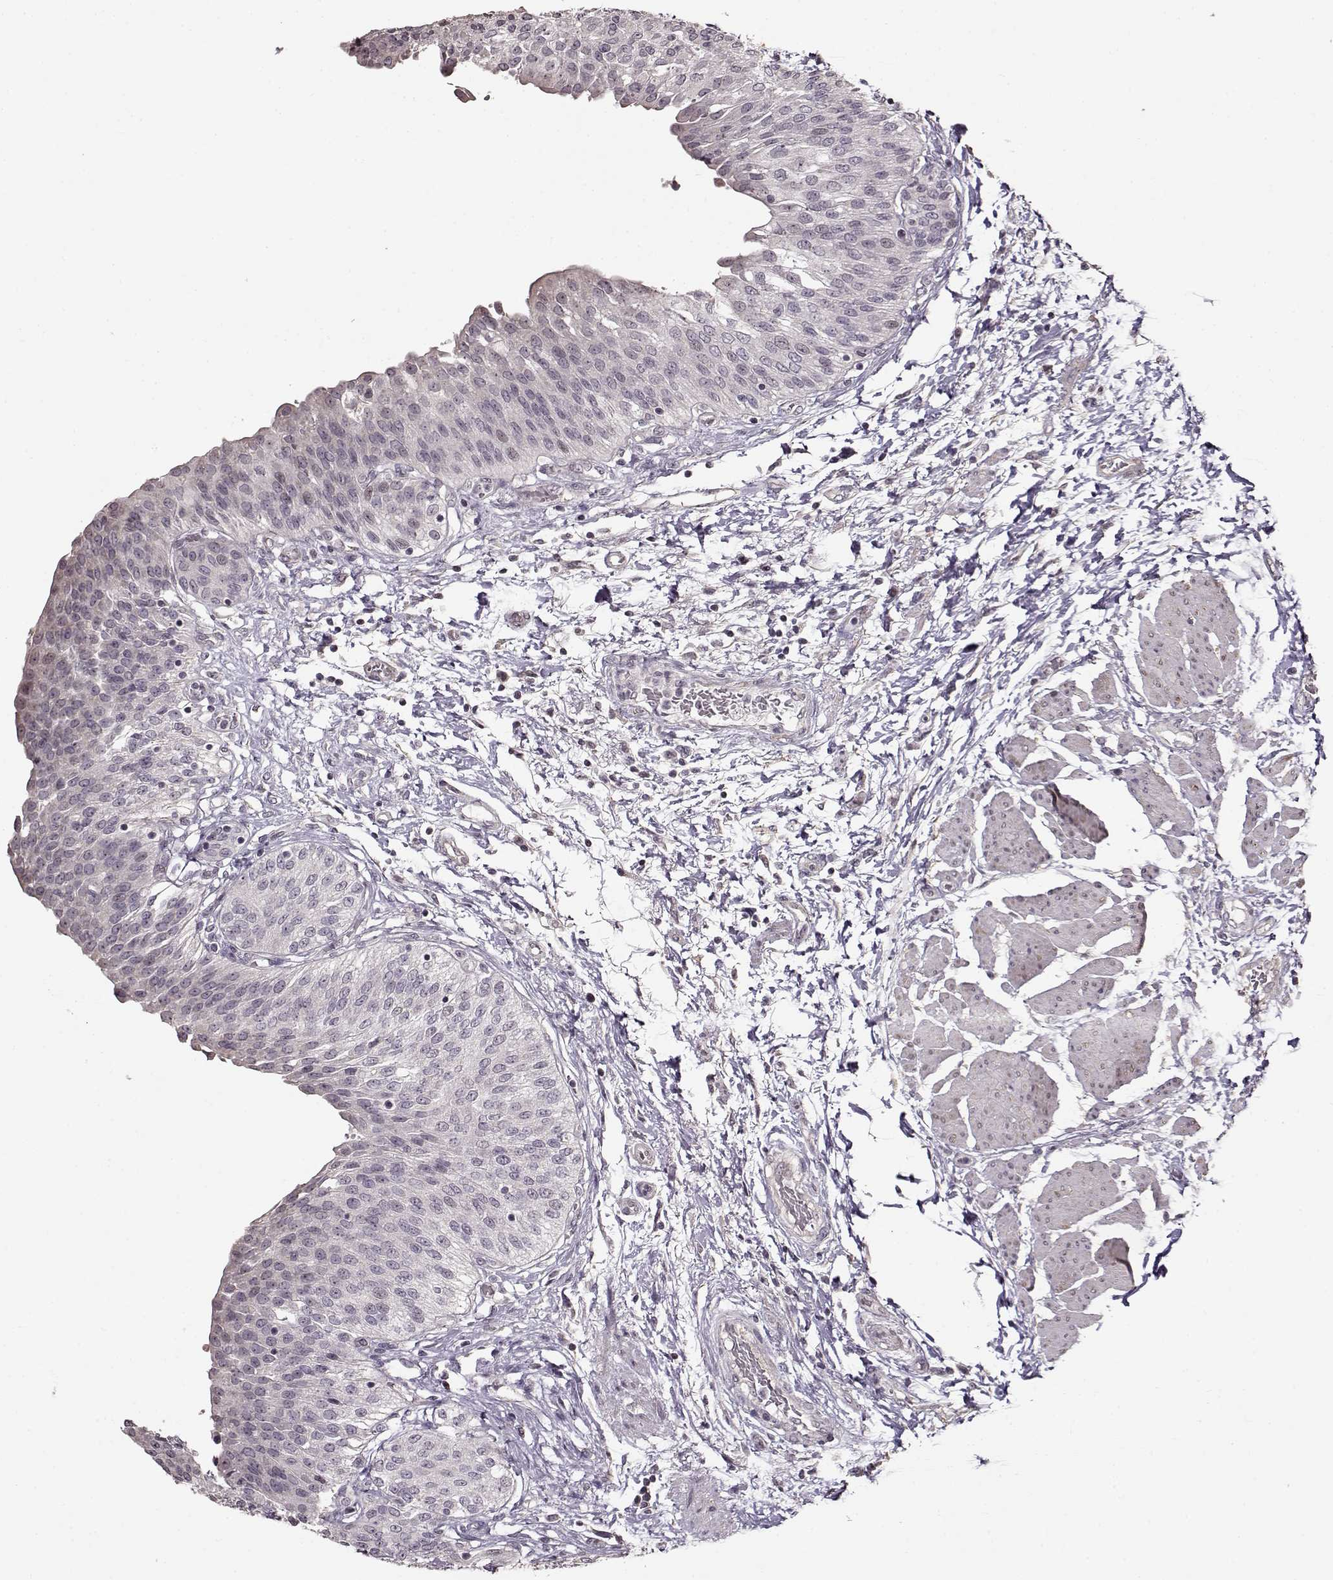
{"staining": {"intensity": "negative", "quantity": "none", "location": "none"}, "tissue": "urinary bladder", "cell_type": "Urothelial cells", "image_type": "normal", "snomed": [{"axis": "morphology", "description": "Normal tissue, NOS"}, {"axis": "morphology", "description": "Metaplasia, NOS"}, {"axis": "topography", "description": "Urinary bladder"}], "caption": "This is a micrograph of IHC staining of normal urinary bladder, which shows no positivity in urothelial cells. (DAB immunohistochemistry (IHC), high magnification).", "gene": "FSHB", "patient": {"sex": "male", "age": 68}}